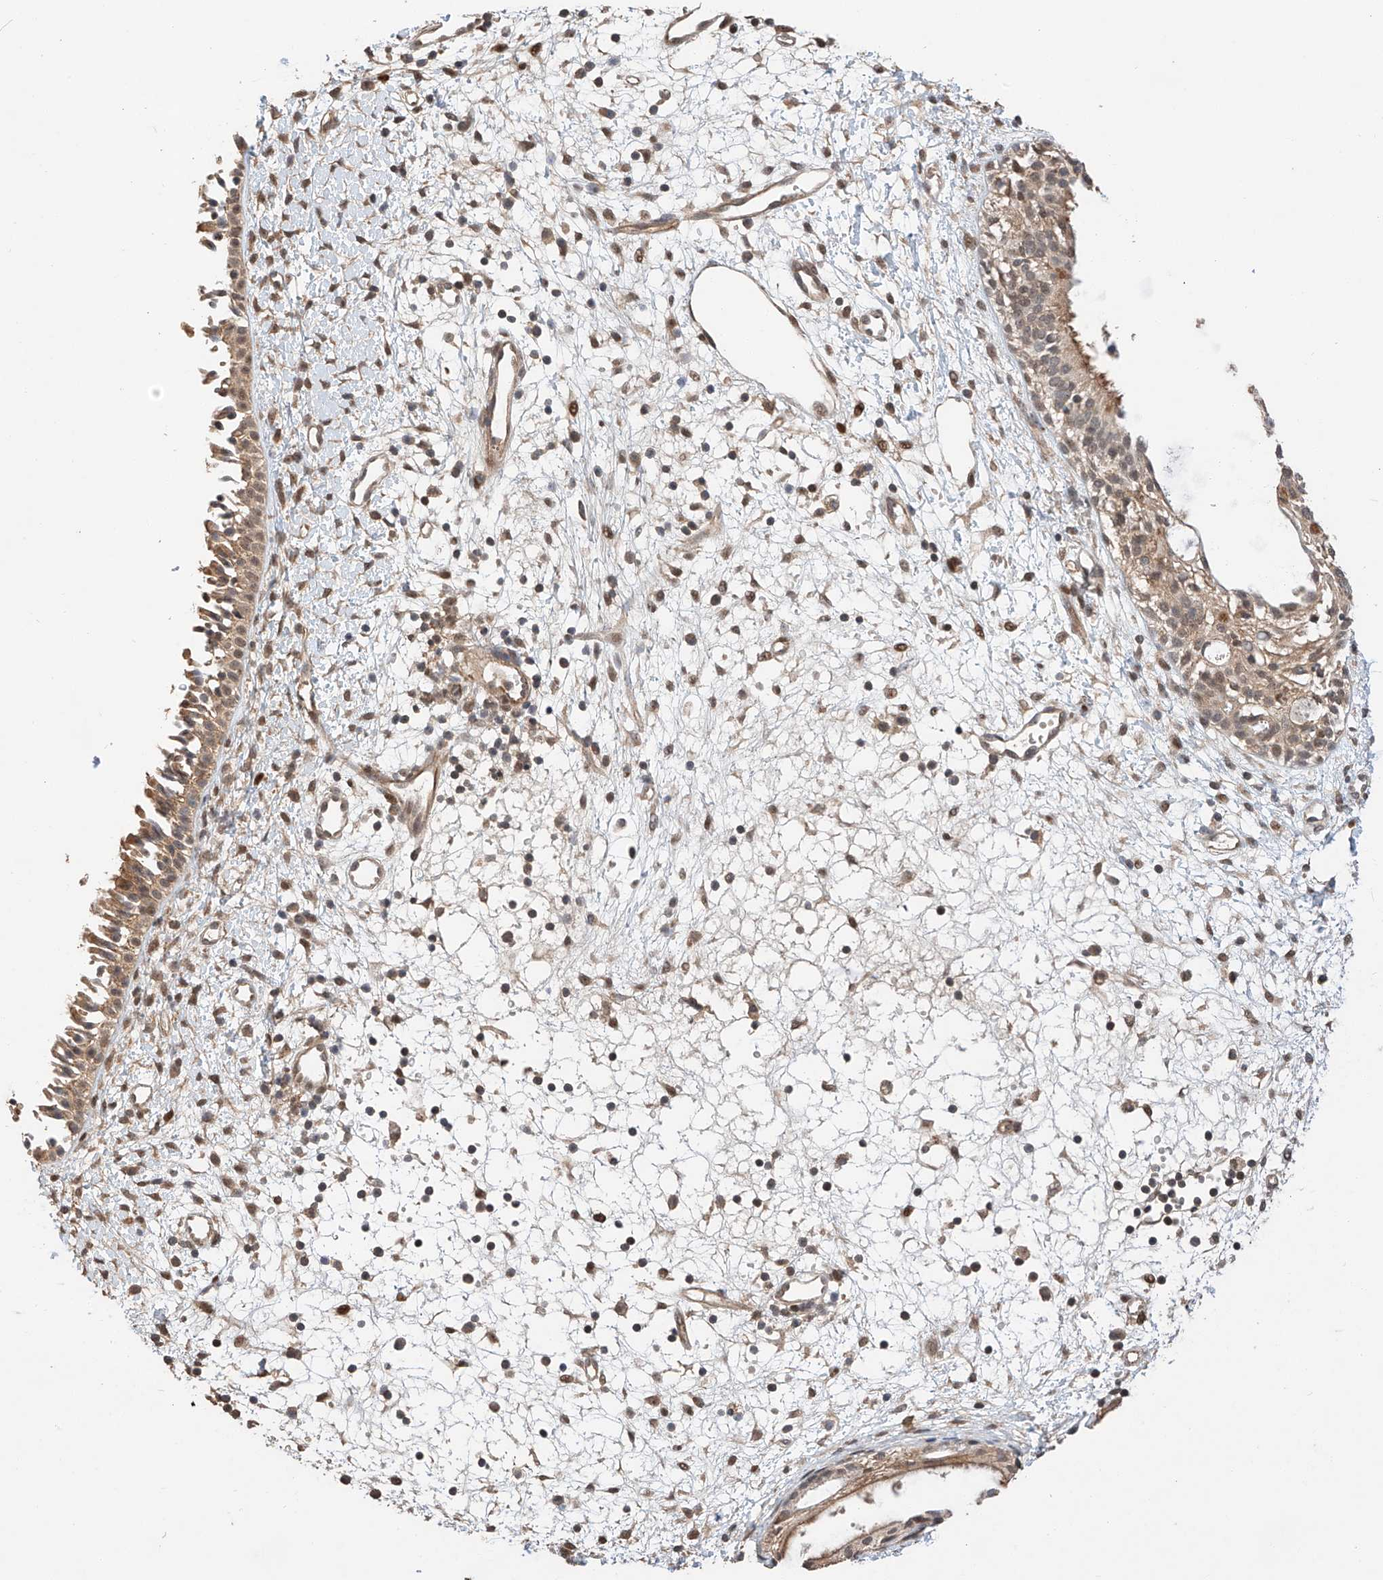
{"staining": {"intensity": "moderate", "quantity": ">75%", "location": "cytoplasmic/membranous"}, "tissue": "nasopharynx", "cell_type": "Respiratory epithelial cells", "image_type": "normal", "snomed": [{"axis": "morphology", "description": "Normal tissue, NOS"}, {"axis": "topography", "description": "Nasopharynx"}], "caption": "Immunohistochemistry (IHC) photomicrograph of benign nasopharynx: human nasopharynx stained using immunohistochemistry exhibits medium levels of moderate protein expression localized specifically in the cytoplasmic/membranous of respiratory epithelial cells, appearing as a cytoplasmic/membranous brown color.", "gene": "RAB23", "patient": {"sex": "male", "age": 22}}